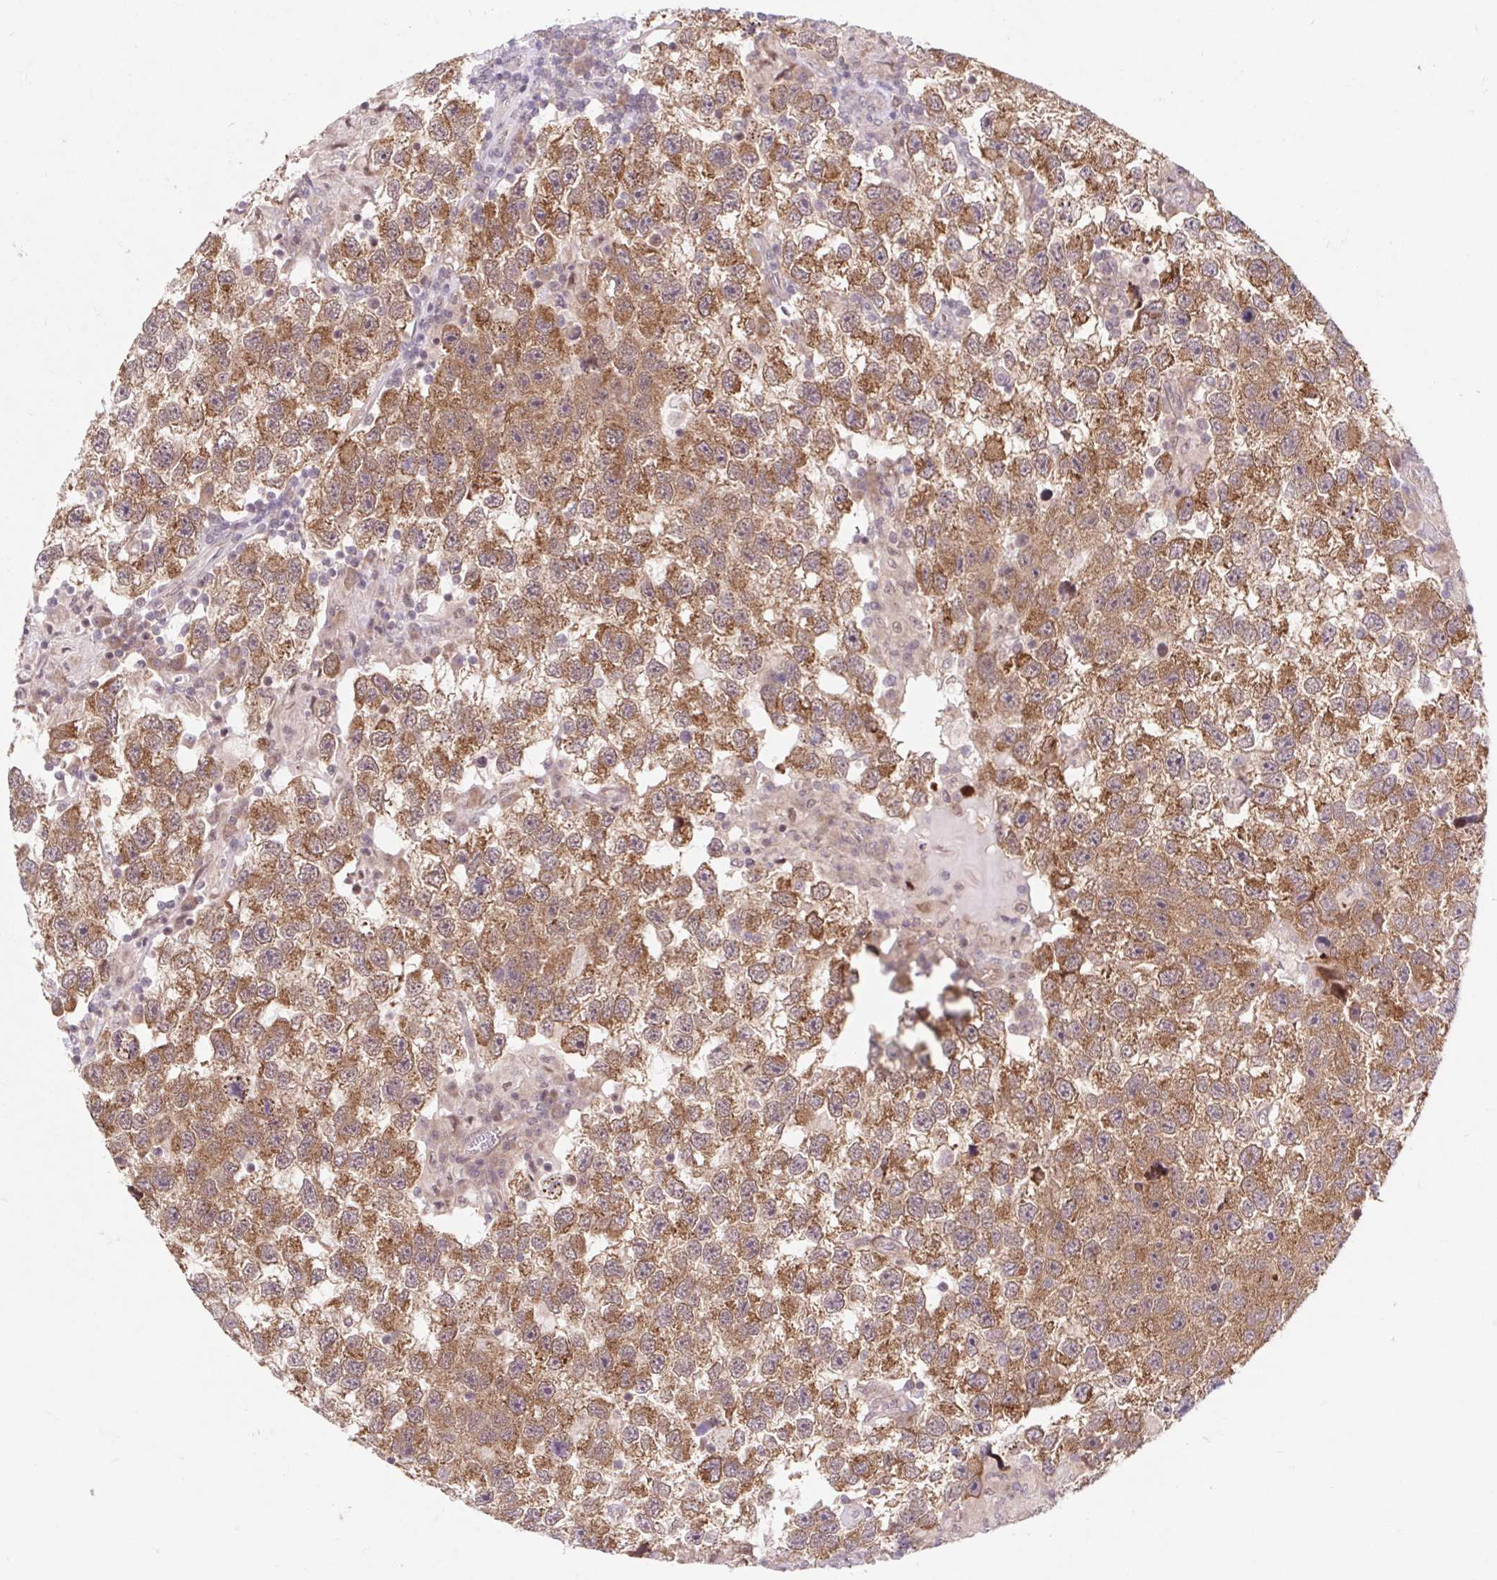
{"staining": {"intensity": "moderate", "quantity": ">75%", "location": "cytoplasmic/membranous"}, "tissue": "testis cancer", "cell_type": "Tumor cells", "image_type": "cancer", "snomed": [{"axis": "morphology", "description": "Seminoma, NOS"}, {"axis": "topography", "description": "Testis"}], "caption": "About >75% of tumor cells in seminoma (testis) demonstrate moderate cytoplasmic/membranous protein staining as visualized by brown immunohistochemical staining.", "gene": "HFE", "patient": {"sex": "male", "age": 26}}